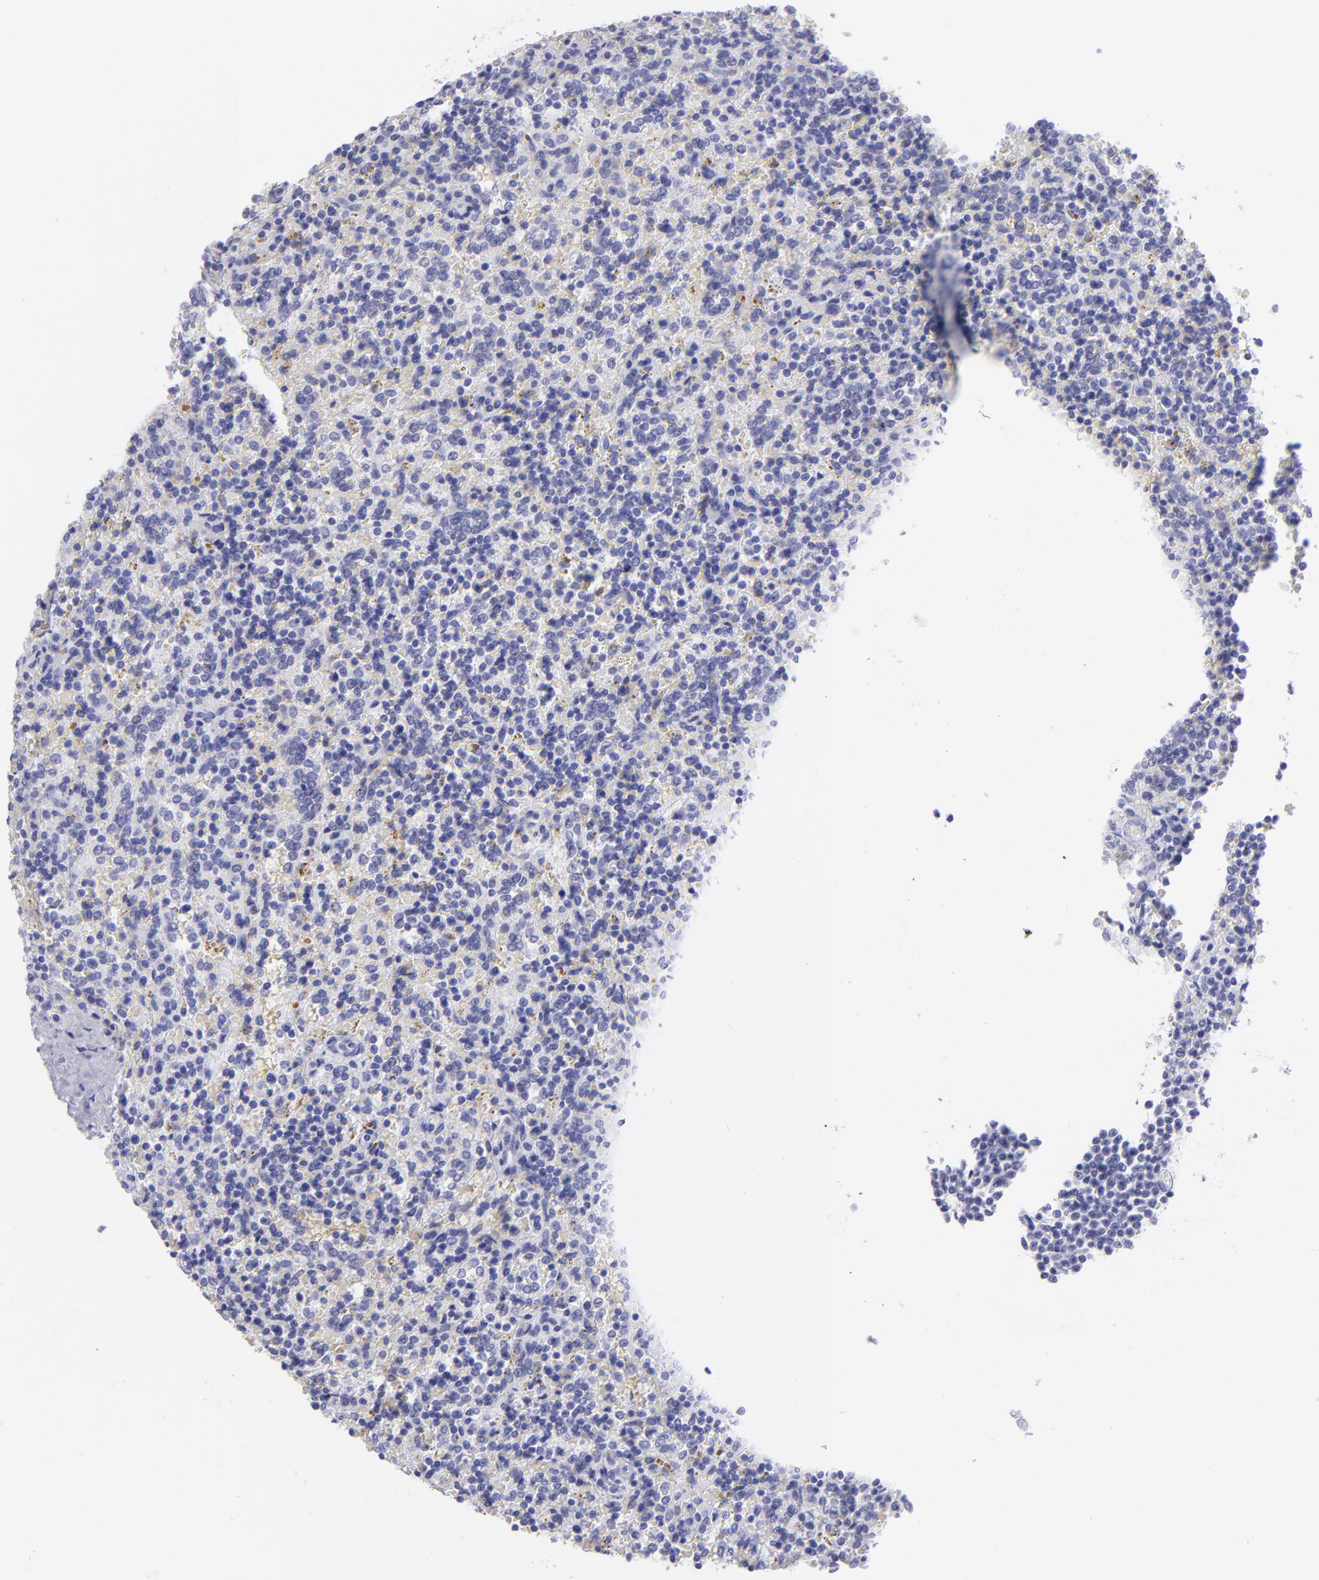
{"staining": {"intensity": "negative", "quantity": "none", "location": "none"}, "tissue": "lymphoma", "cell_type": "Tumor cells", "image_type": "cancer", "snomed": [{"axis": "morphology", "description": "Malignant lymphoma, non-Hodgkin's type, Low grade"}, {"axis": "topography", "description": "Spleen"}], "caption": "Protein analysis of lymphoma demonstrates no significant positivity in tumor cells.", "gene": "SLC1A2", "patient": {"sex": "male", "age": 67}}